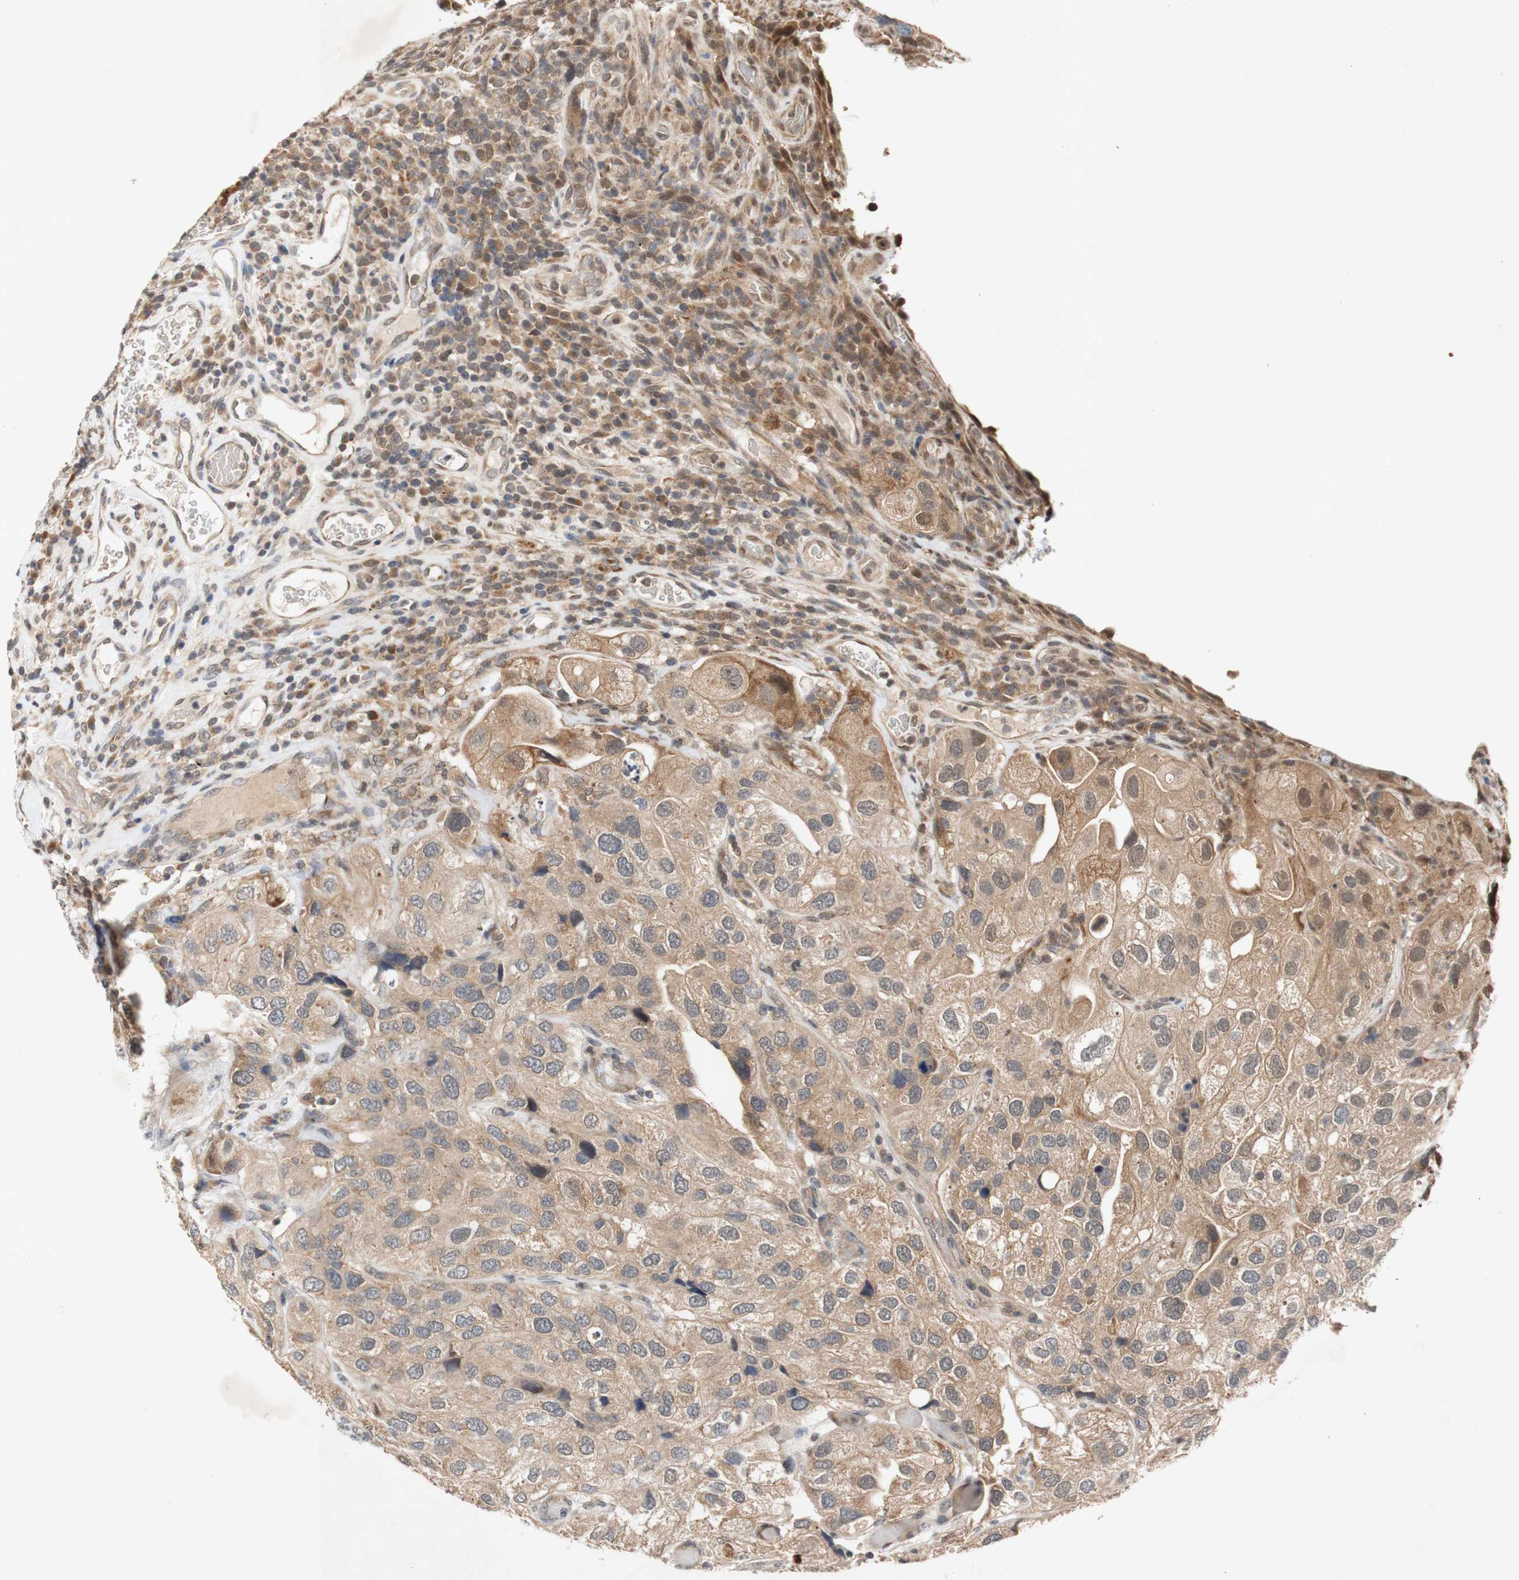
{"staining": {"intensity": "moderate", "quantity": ">75%", "location": "cytoplasmic/membranous"}, "tissue": "urothelial cancer", "cell_type": "Tumor cells", "image_type": "cancer", "snomed": [{"axis": "morphology", "description": "Urothelial carcinoma, High grade"}, {"axis": "topography", "description": "Urinary bladder"}], "caption": "Immunohistochemistry micrograph of human urothelial cancer stained for a protein (brown), which exhibits medium levels of moderate cytoplasmic/membranous positivity in about >75% of tumor cells.", "gene": "PIN1", "patient": {"sex": "female", "age": 64}}